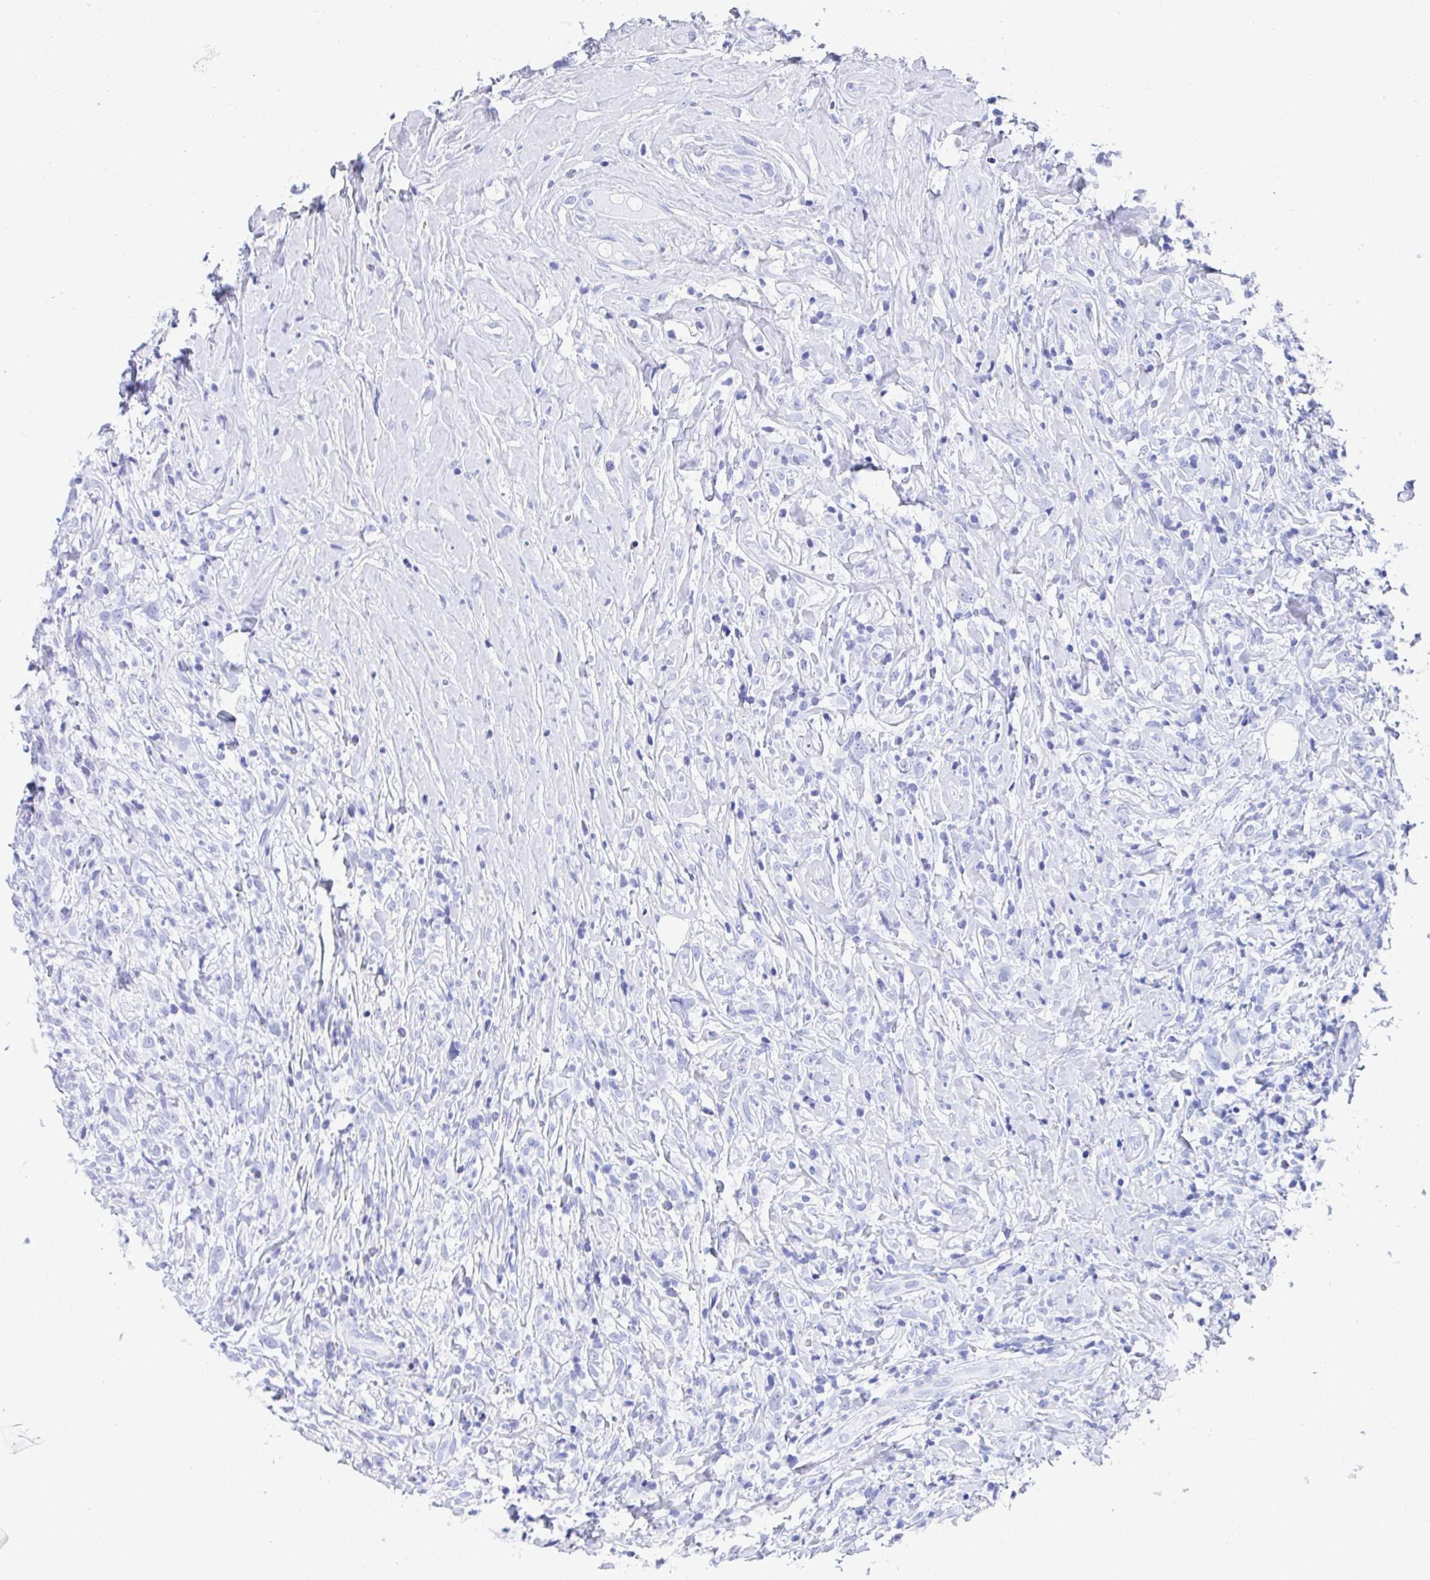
{"staining": {"intensity": "negative", "quantity": "none", "location": "none"}, "tissue": "lymphoma", "cell_type": "Tumor cells", "image_type": "cancer", "snomed": [{"axis": "morphology", "description": "Hodgkin's disease, NOS"}, {"axis": "topography", "description": "No Tissue"}], "caption": "Photomicrograph shows no significant protein staining in tumor cells of lymphoma. Nuclei are stained in blue.", "gene": "PC", "patient": {"sex": "female", "age": 21}}